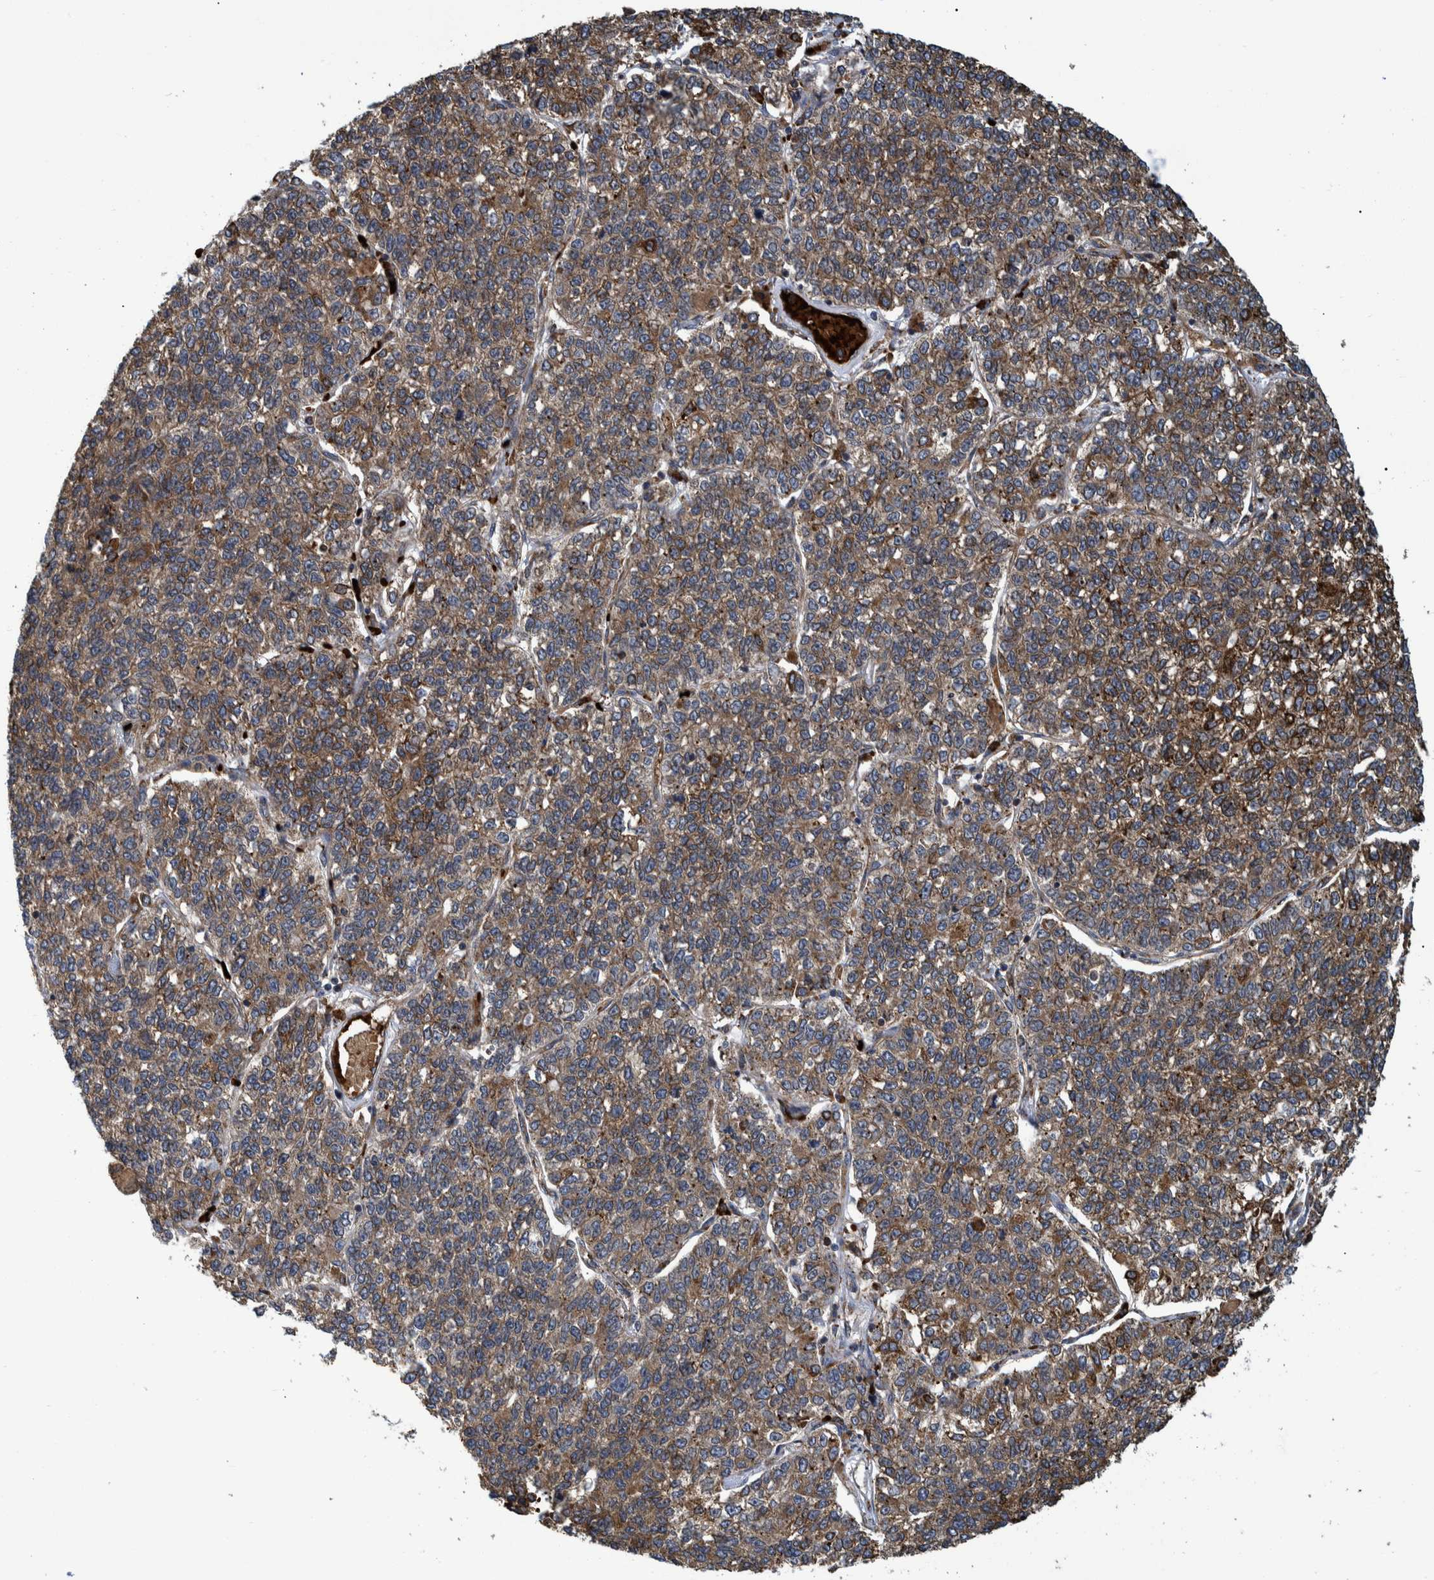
{"staining": {"intensity": "moderate", "quantity": ">75%", "location": "cytoplasmic/membranous"}, "tissue": "lung cancer", "cell_type": "Tumor cells", "image_type": "cancer", "snomed": [{"axis": "morphology", "description": "Adenocarcinoma, NOS"}, {"axis": "topography", "description": "Lung"}], "caption": "Human lung adenocarcinoma stained with a brown dye shows moderate cytoplasmic/membranous positive positivity in about >75% of tumor cells.", "gene": "SPAG5", "patient": {"sex": "male", "age": 49}}